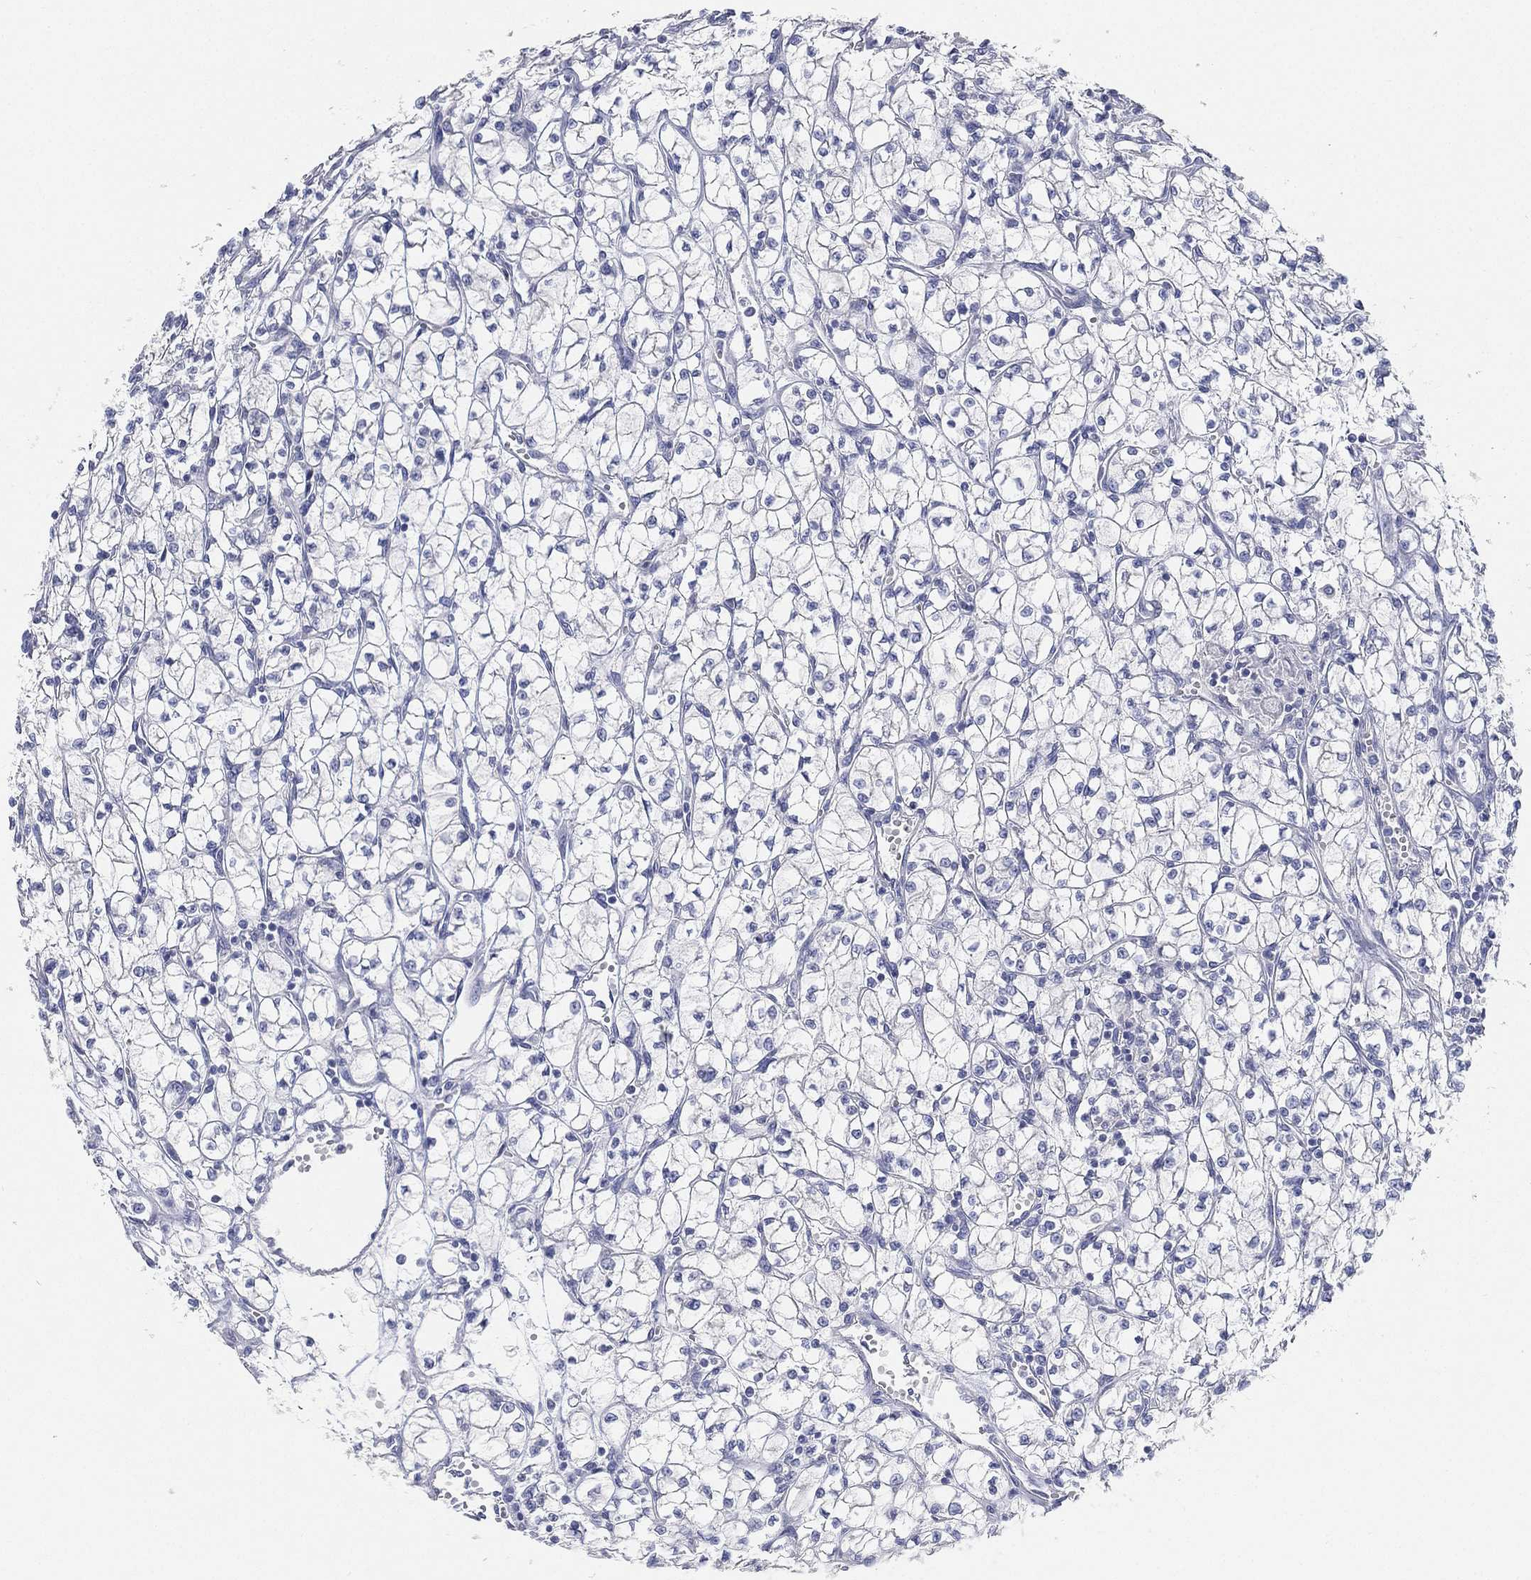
{"staining": {"intensity": "negative", "quantity": "none", "location": "none"}, "tissue": "renal cancer", "cell_type": "Tumor cells", "image_type": "cancer", "snomed": [{"axis": "morphology", "description": "Adenocarcinoma, NOS"}, {"axis": "topography", "description": "Kidney"}], "caption": "This micrograph is of renal cancer (adenocarcinoma) stained with immunohistochemistry (IHC) to label a protein in brown with the nuclei are counter-stained blue. There is no positivity in tumor cells.", "gene": "FAM187B", "patient": {"sex": "female", "age": 64}}